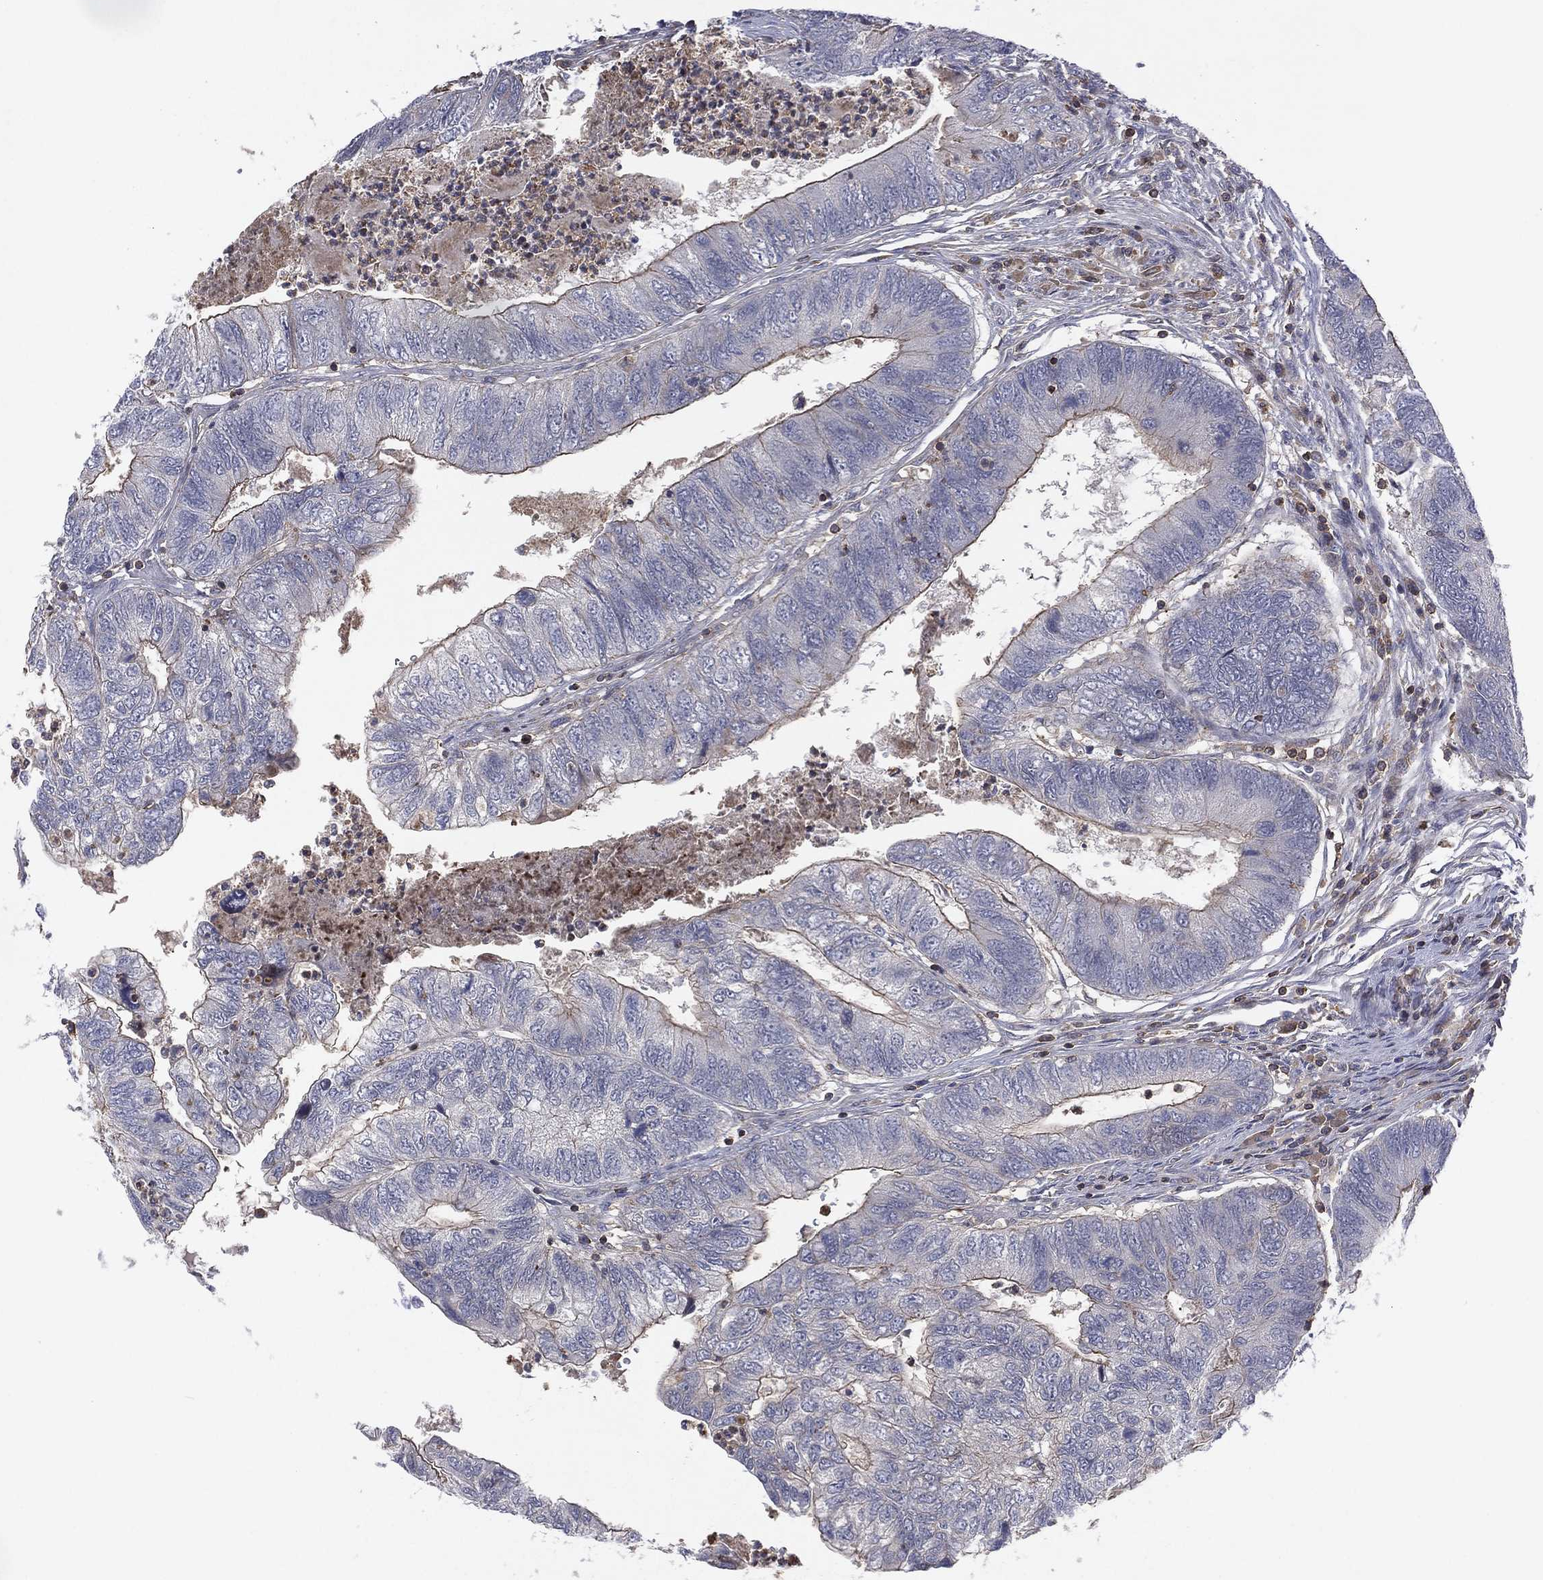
{"staining": {"intensity": "moderate", "quantity": "<25%", "location": "cytoplasmic/membranous"}, "tissue": "colorectal cancer", "cell_type": "Tumor cells", "image_type": "cancer", "snomed": [{"axis": "morphology", "description": "Adenocarcinoma, NOS"}, {"axis": "topography", "description": "Colon"}], "caption": "A high-resolution photomicrograph shows immunohistochemistry (IHC) staining of colorectal cancer, which reveals moderate cytoplasmic/membranous expression in about <25% of tumor cells. (Stains: DAB in brown, nuclei in blue, Microscopy: brightfield microscopy at high magnification).", "gene": "DOCK8", "patient": {"sex": "female", "age": 67}}